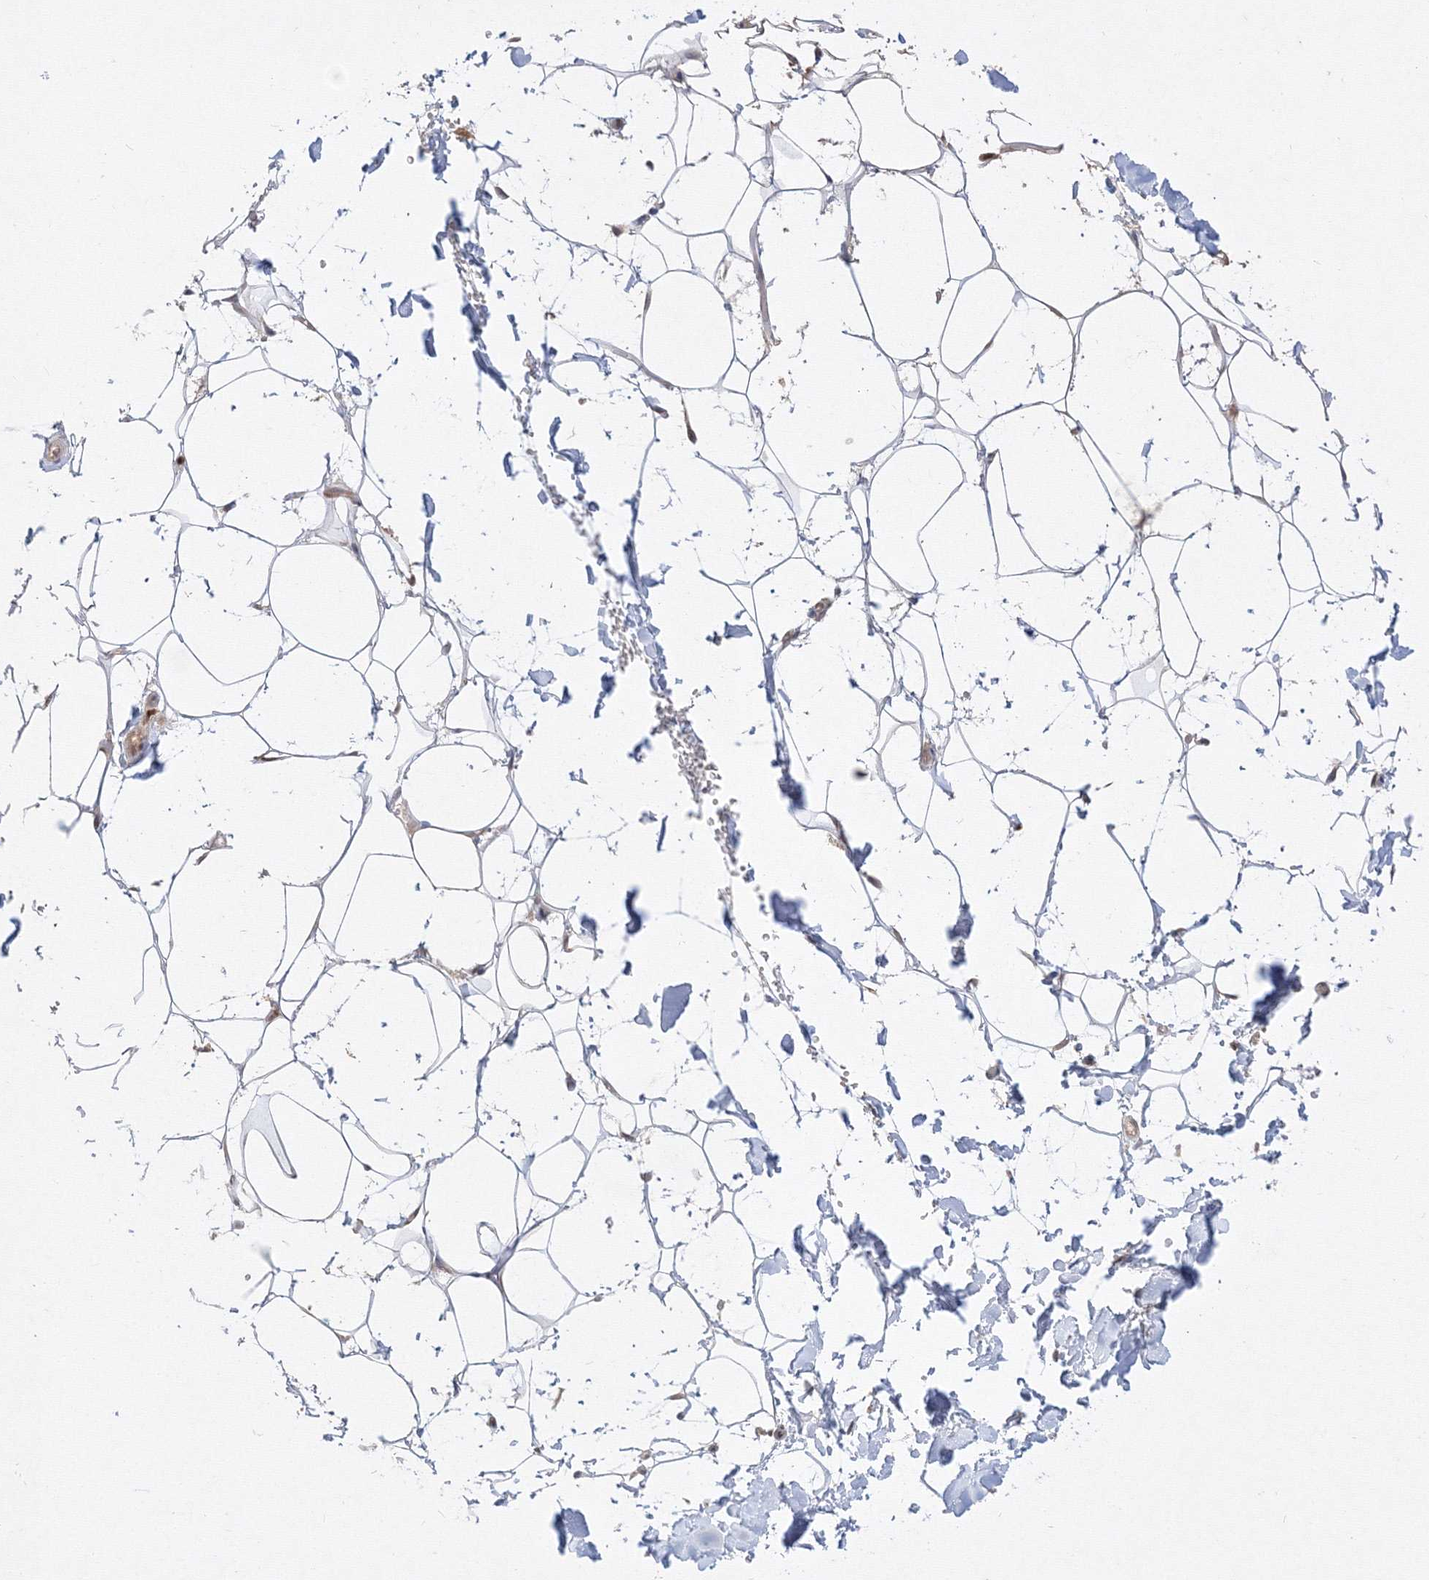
{"staining": {"intensity": "negative", "quantity": "none", "location": "none"}, "tissue": "adipose tissue", "cell_type": "Adipocytes", "image_type": "normal", "snomed": [{"axis": "morphology", "description": "Normal tissue, NOS"}, {"axis": "topography", "description": "Breast"}], "caption": "Unremarkable adipose tissue was stained to show a protein in brown. There is no significant positivity in adipocytes. The staining is performed using DAB (3,3'-diaminobenzidine) brown chromogen with nuclei counter-stained in using hematoxylin.", "gene": "TMEM50B", "patient": {"sex": "female", "age": 26}}